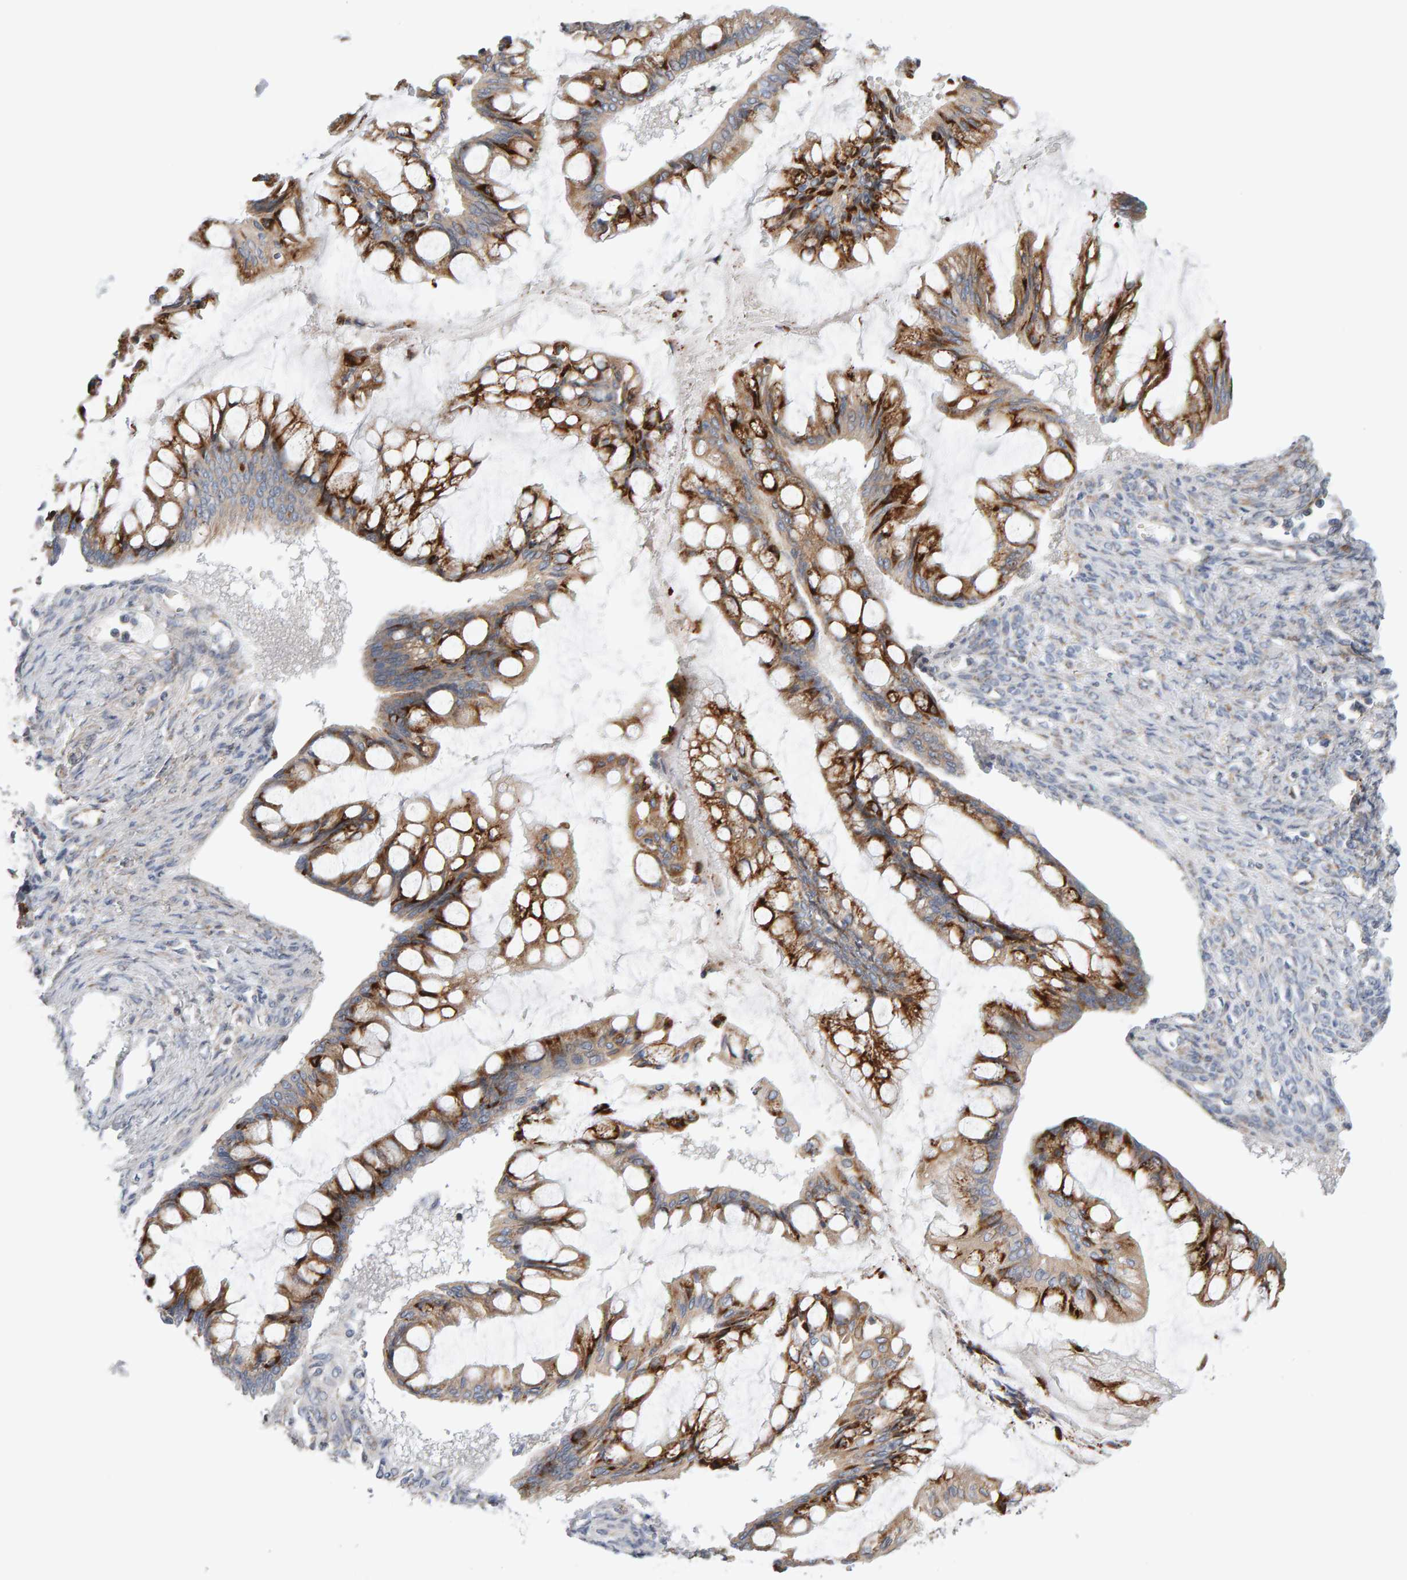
{"staining": {"intensity": "strong", "quantity": ">75%", "location": "cytoplasmic/membranous"}, "tissue": "ovarian cancer", "cell_type": "Tumor cells", "image_type": "cancer", "snomed": [{"axis": "morphology", "description": "Cystadenocarcinoma, mucinous, NOS"}, {"axis": "topography", "description": "Ovary"}], "caption": "Strong cytoplasmic/membranous positivity for a protein is seen in approximately >75% of tumor cells of ovarian mucinous cystadenocarcinoma using IHC.", "gene": "ENGASE", "patient": {"sex": "female", "age": 73}}